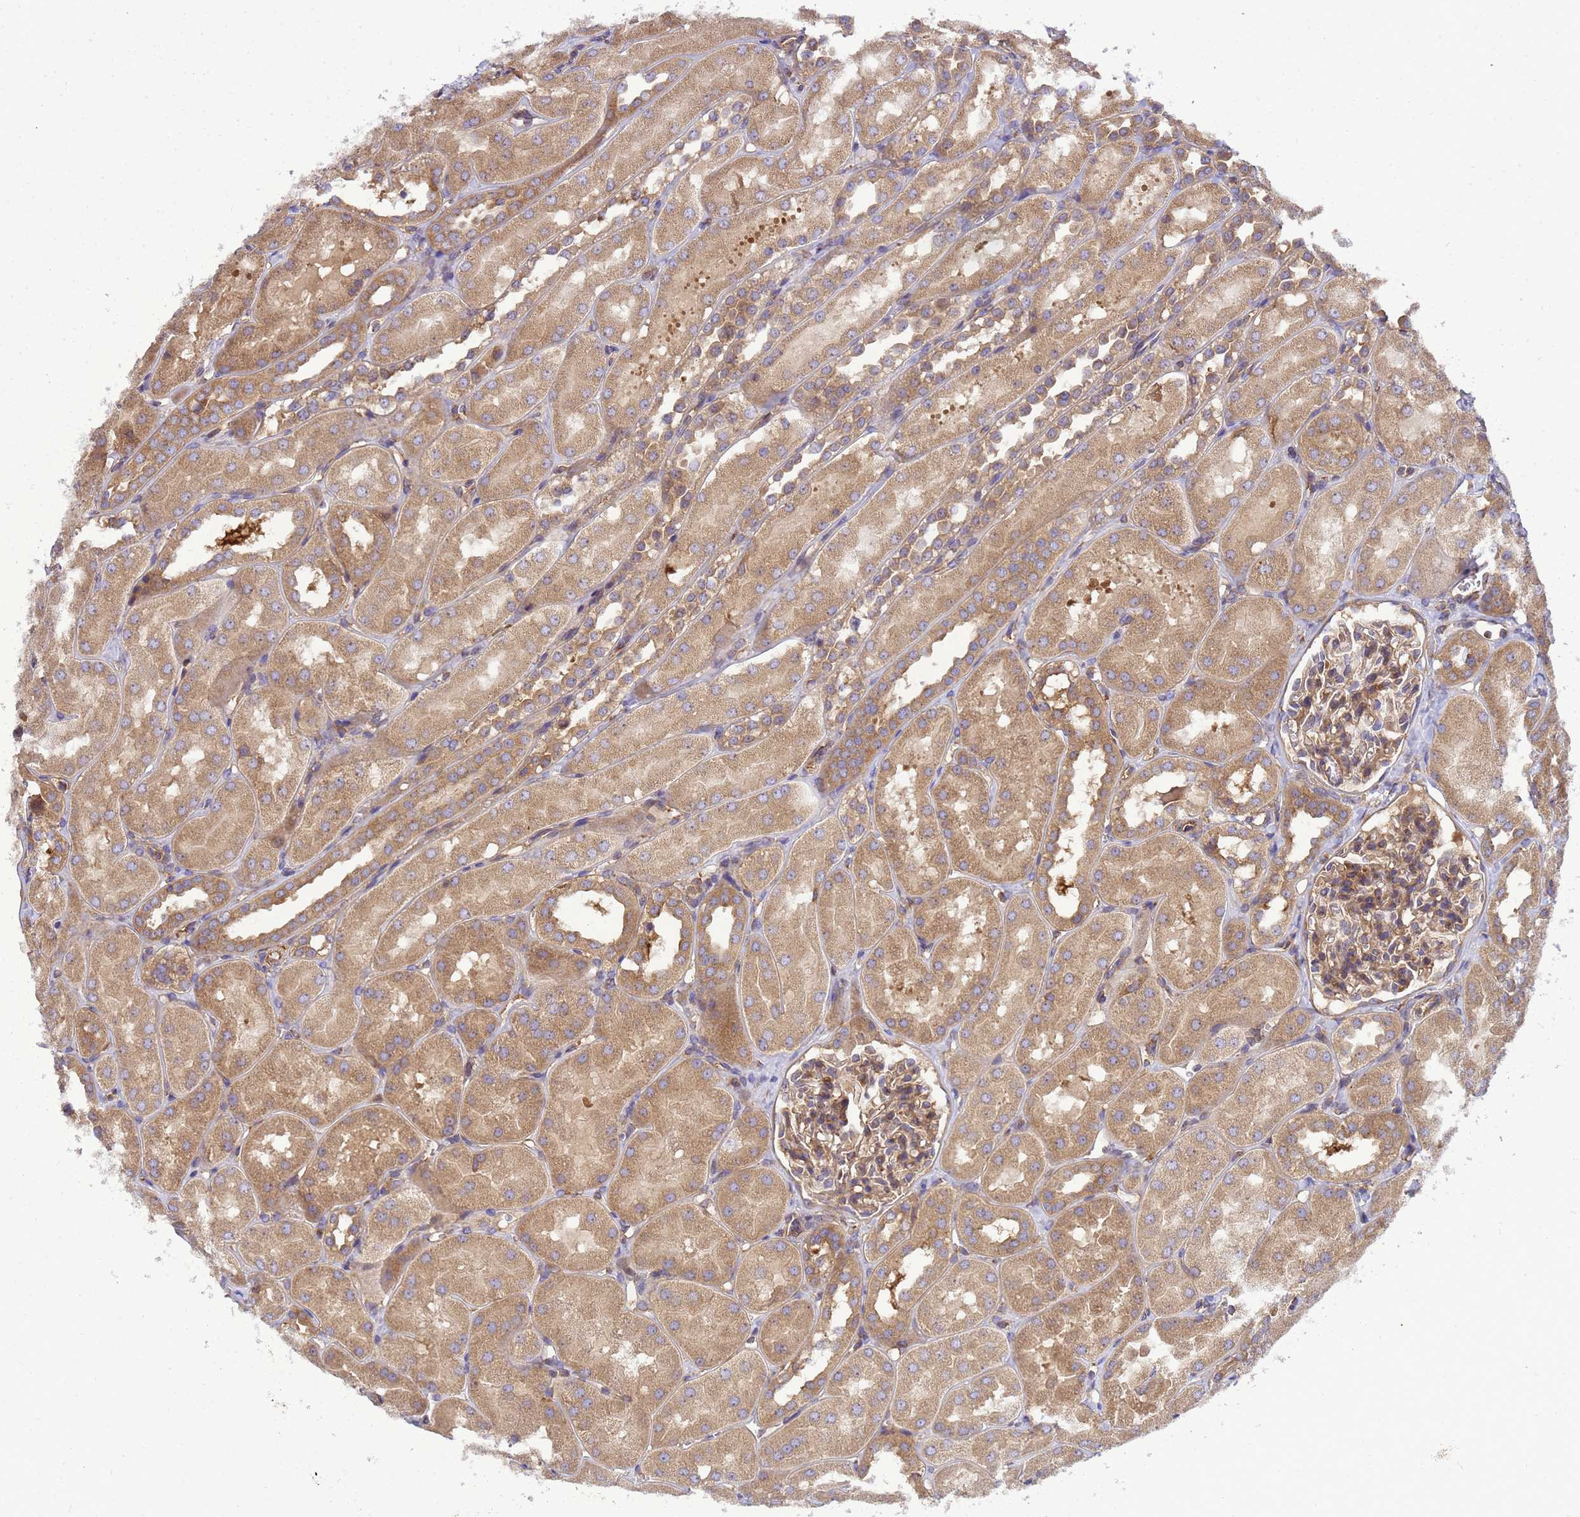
{"staining": {"intensity": "moderate", "quantity": ">75%", "location": "cytoplasmic/membranous"}, "tissue": "kidney", "cell_type": "Cells in glomeruli", "image_type": "normal", "snomed": [{"axis": "morphology", "description": "Normal tissue, NOS"}, {"axis": "topography", "description": "Kidney"}, {"axis": "topography", "description": "Urinary bladder"}], "caption": "Immunohistochemistry (DAB (3,3'-diaminobenzidine)) staining of benign human kidney demonstrates moderate cytoplasmic/membranous protein positivity in approximately >75% of cells in glomeruli. (brown staining indicates protein expression, while blue staining denotes nuclei).", "gene": "BECN1", "patient": {"sex": "male", "age": 16}}